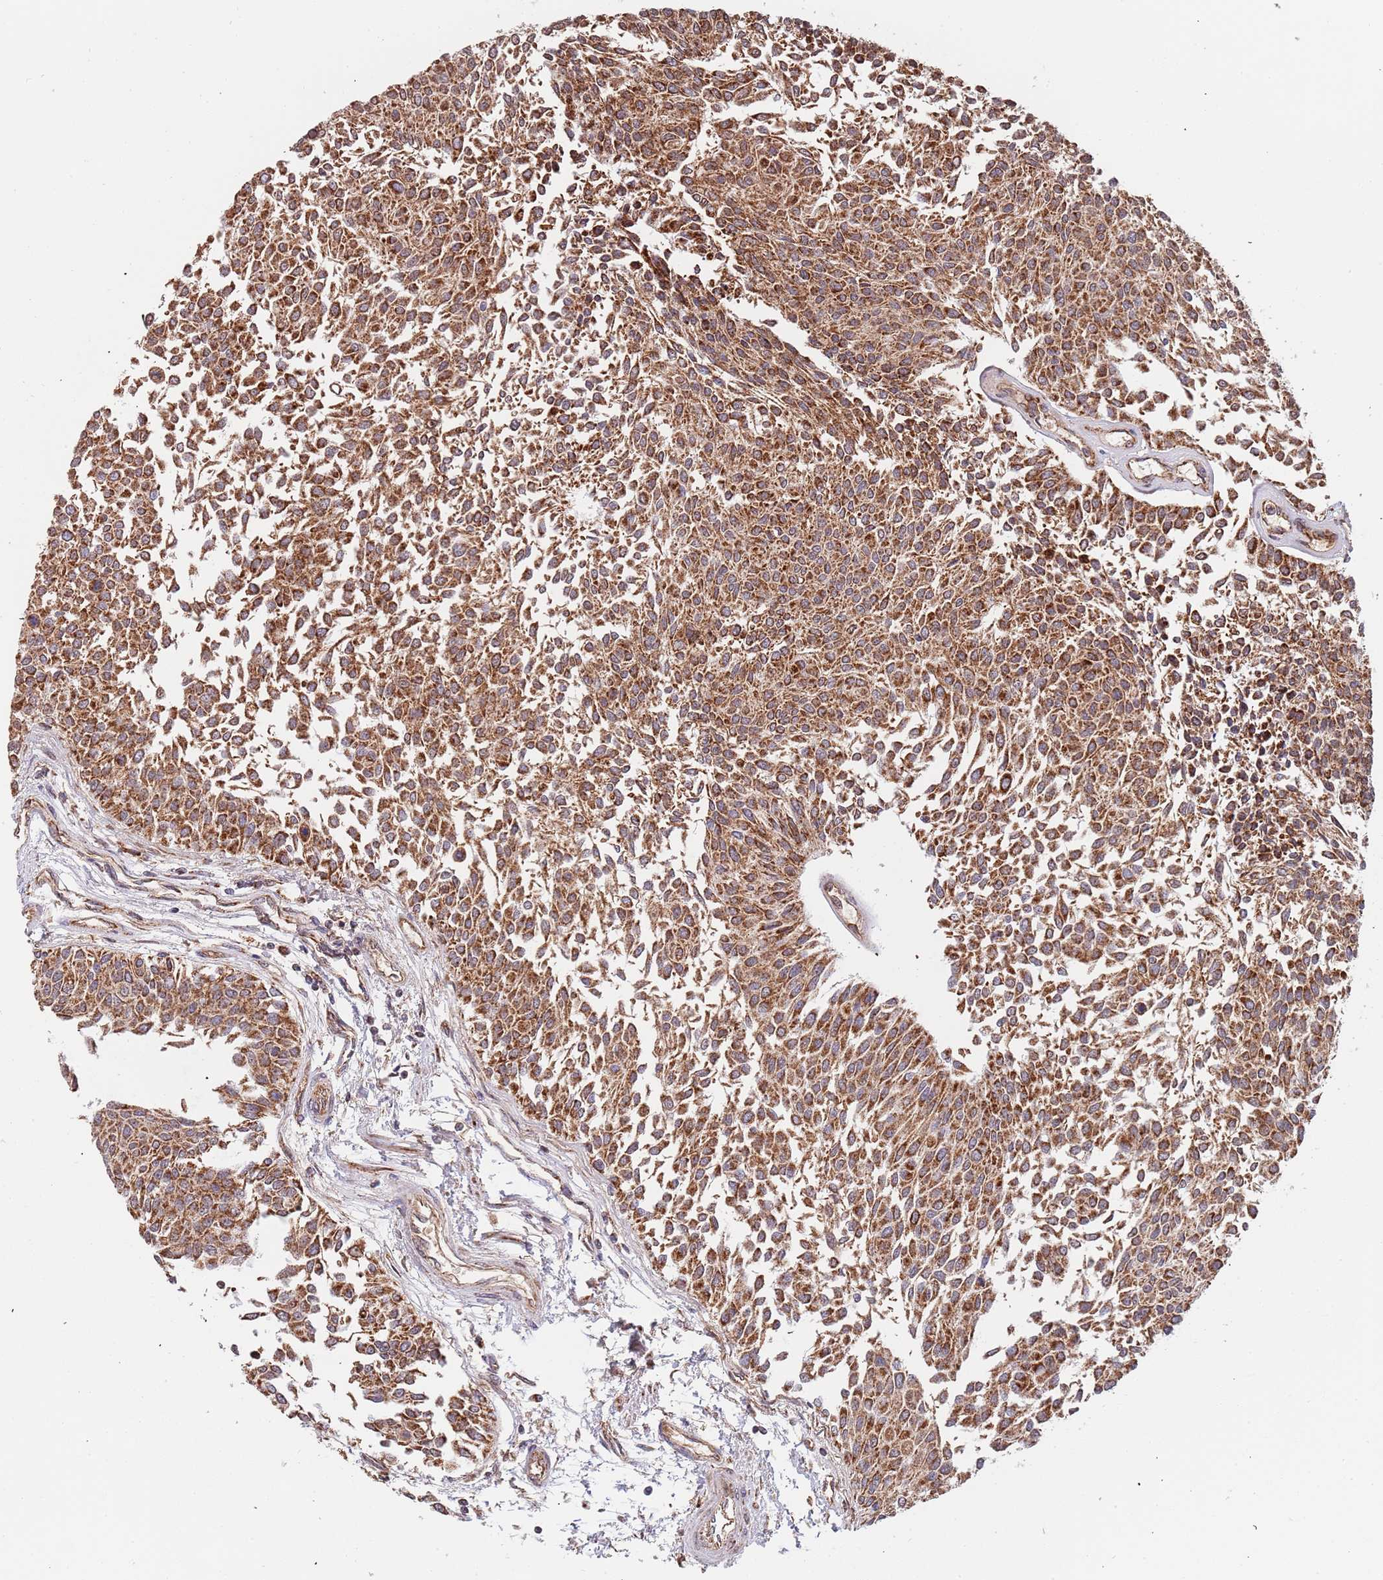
{"staining": {"intensity": "strong", "quantity": ">75%", "location": "cytoplasmic/membranous"}, "tissue": "urothelial cancer", "cell_type": "Tumor cells", "image_type": "cancer", "snomed": [{"axis": "morphology", "description": "Urothelial carcinoma, NOS"}, {"axis": "topography", "description": "Urinary bladder"}], "caption": "This histopathology image reveals immunohistochemistry staining of urothelial cancer, with high strong cytoplasmic/membranous positivity in approximately >75% of tumor cells.", "gene": "DCHS1", "patient": {"sex": "male", "age": 55}}